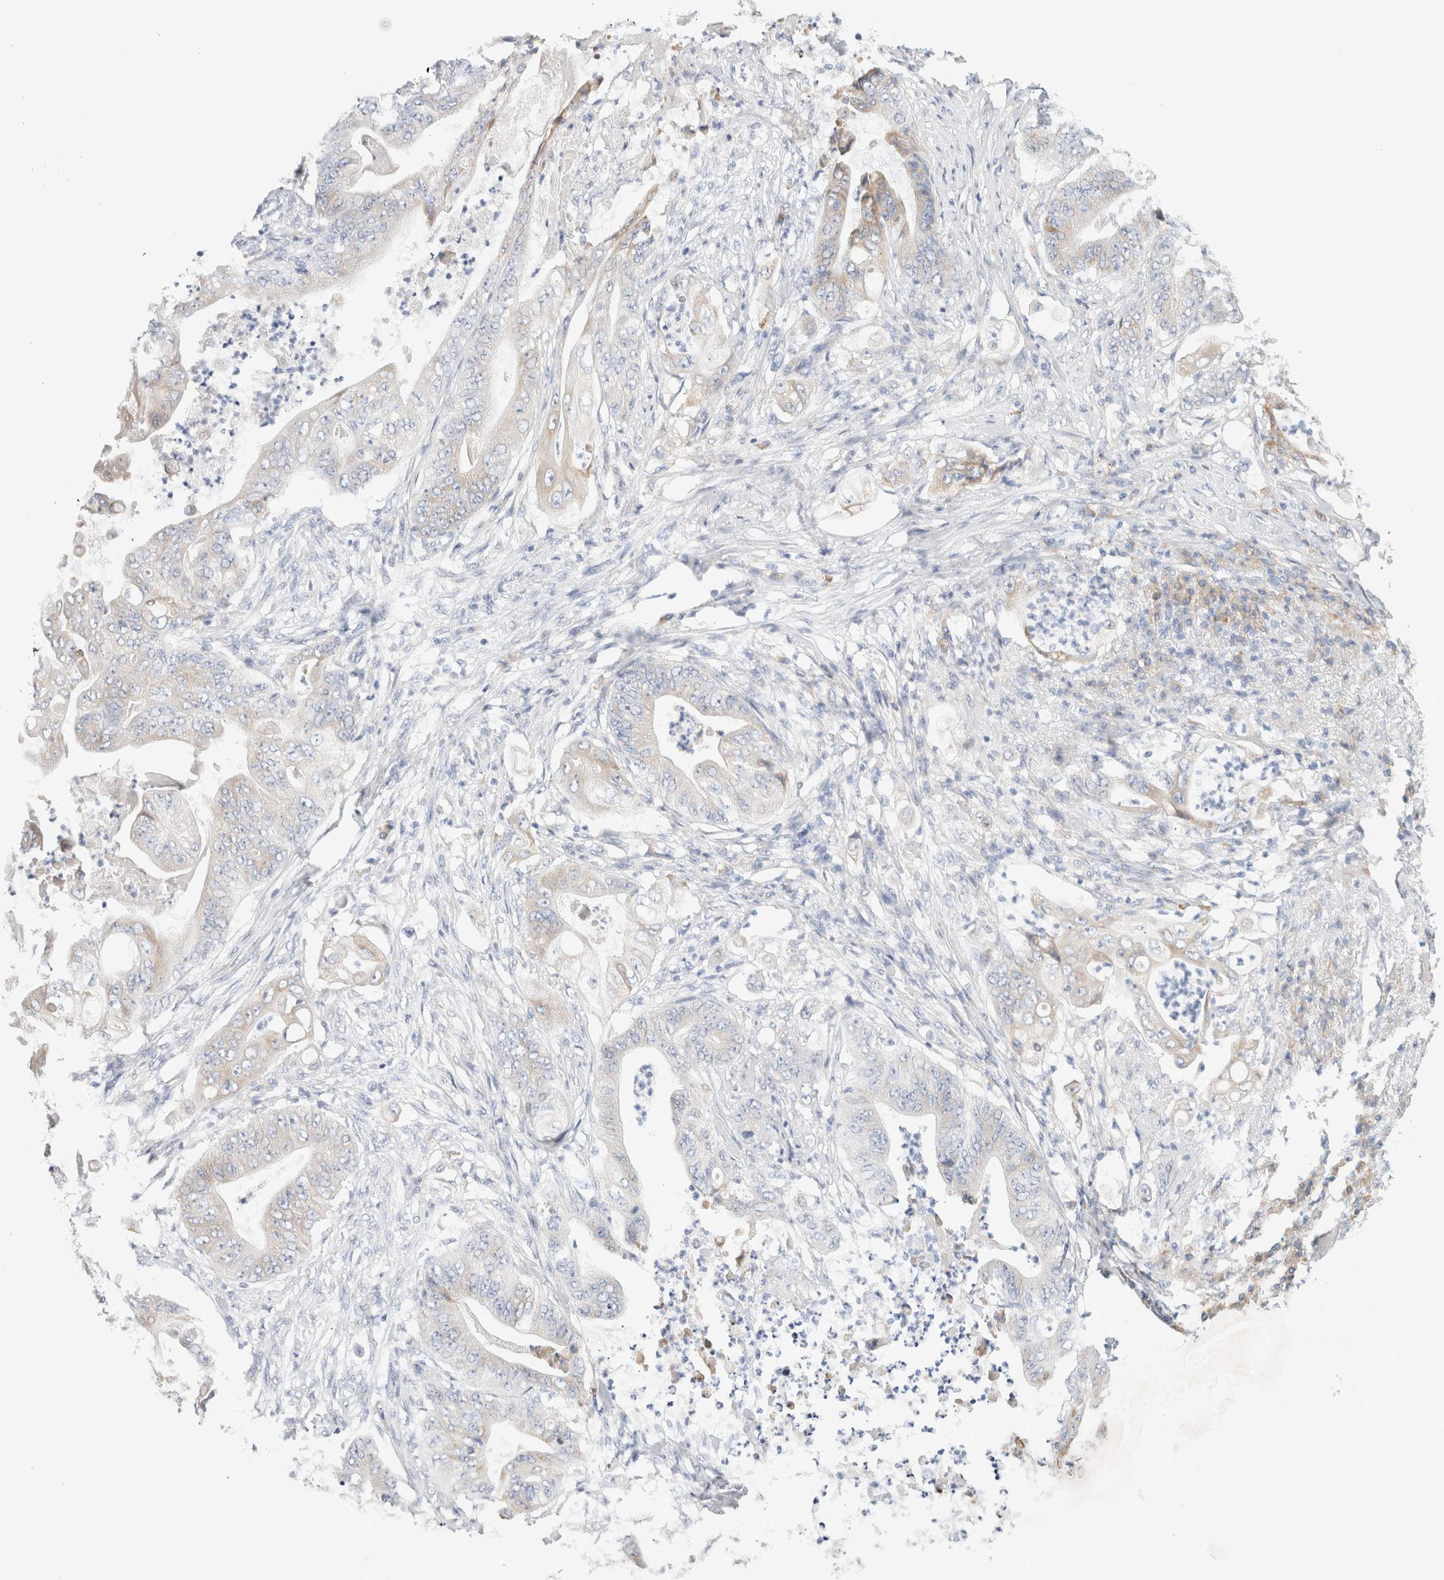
{"staining": {"intensity": "moderate", "quantity": "<25%", "location": "cytoplasmic/membranous"}, "tissue": "stomach cancer", "cell_type": "Tumor cells", "image_type": "cancer", "snomed": [{"axis": "morphology", "description": "Adenocarcinoma, NOS"}, {"axis": "topography", "description": "Stomach"}], "caption": "Approximately <25% of tumor cells in stomach cancer exhibit moderate cytoplasmic/membranous protein staining as visualized by brown immunohistochemical staining.", "gene": "CSK", "patient": {"sex": "female", "age": 73}}